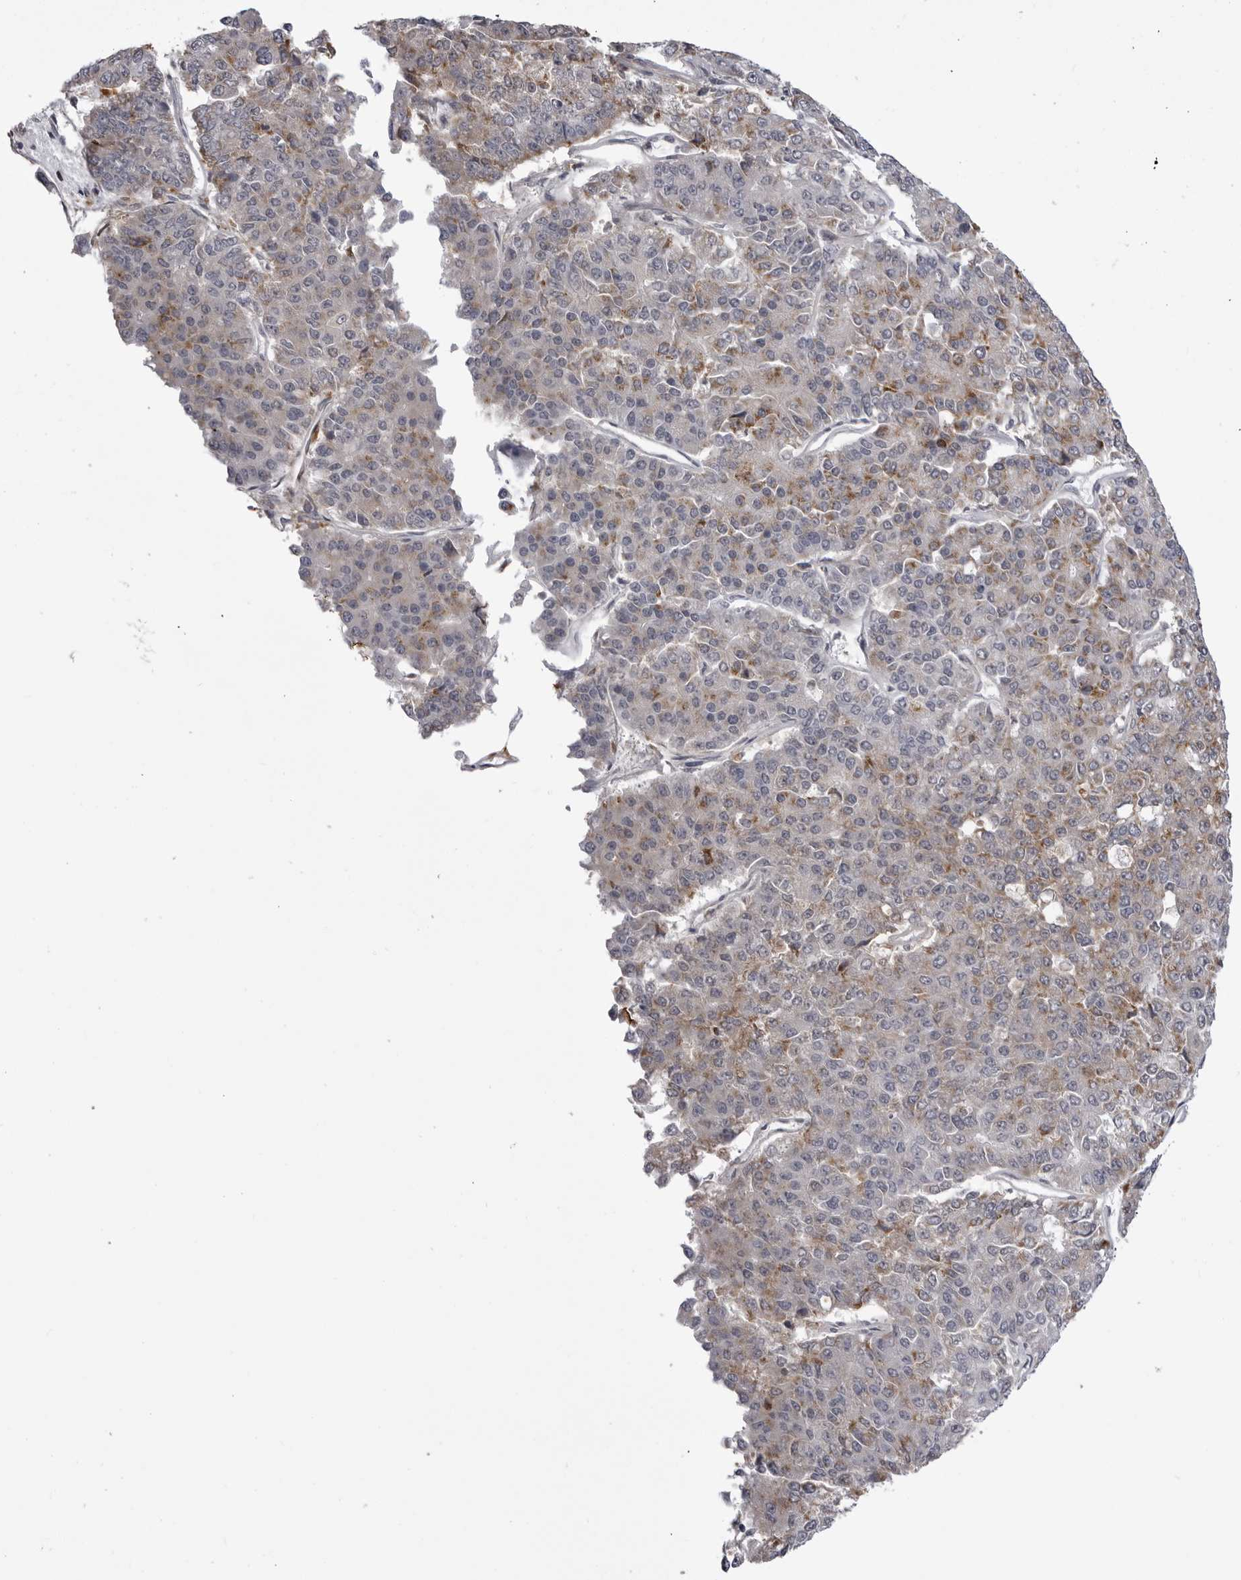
{"staining": {"intensity": "moderate", "quantity": "25%-75%", "location": "cytoplasmic/membranous"}, "tissue": "pancreatic cancer", "cell_type": "Tumor cells", "image_type": "cancer", "snomed": [{"axis": "morphology", "description": "Adenocarcinoma, NOS"}, {"axis": "topography", "description": "Pancreas"}], "caption": "Protein analysis of adenocarcinoma (pancreatic) tissue exhibits moderate cytoplasmic/membranous expression in about 25%-75% of tumor cells.", "gene": "CCDC18", "patient": {"sex": "male", "age": 50}}